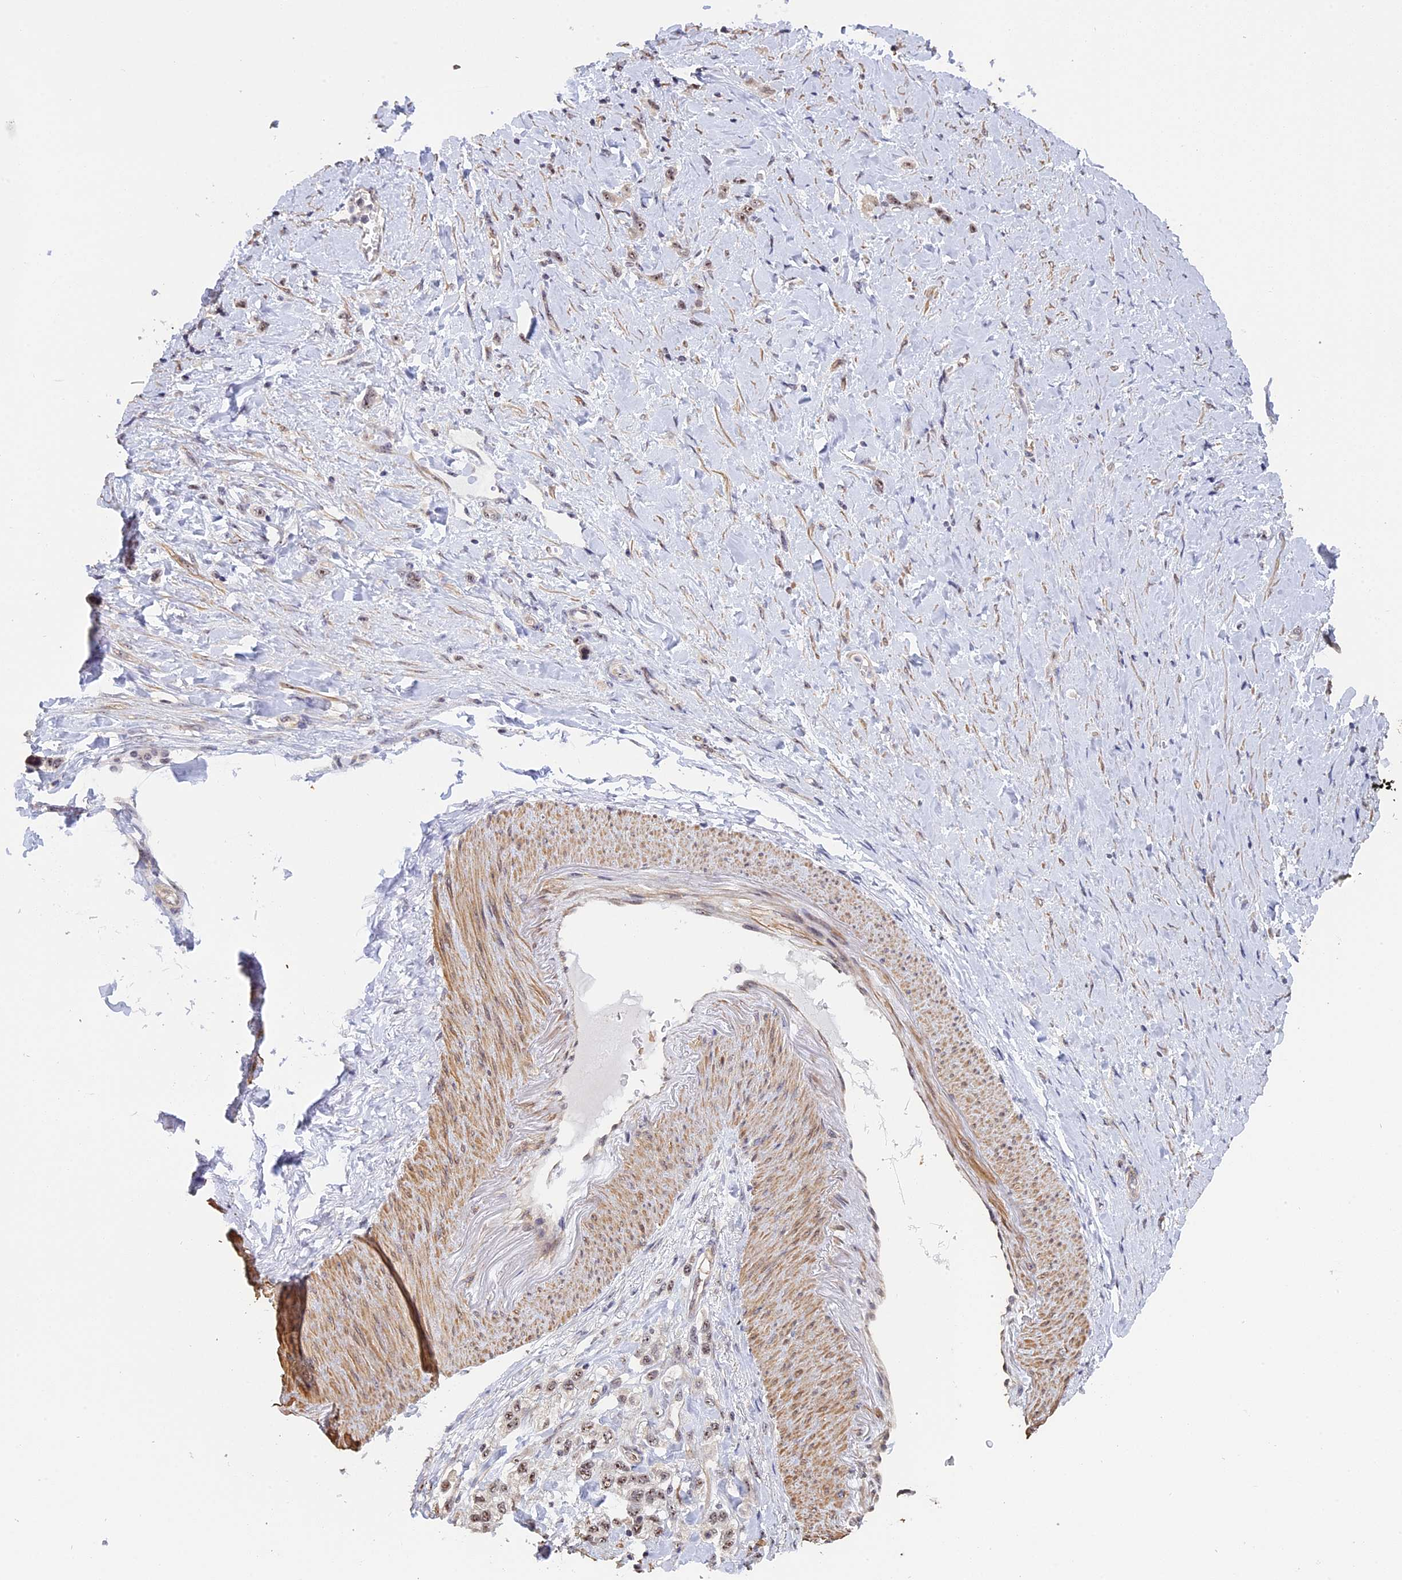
{"staining": {"intensity": "weak", "quantity": ">75%", "location": "nuclear"}, "tissue": "stomach cancer", "cell_type": "Tumor cells", "image_type": "cancer", "snomed": [{"axis": "morphology", "description": "Adenocarcinoma, NOS"}, {"axis": "topography", "description": "Stomach"}], "caption": "IHC micrograph of stomach cancer stained for a protein (brown), which shows low levels of weak nuclear positivity in approximately >75% of tumor cells.", "gene": "MGA", "patient": {"sex": "female", "age": 65}}